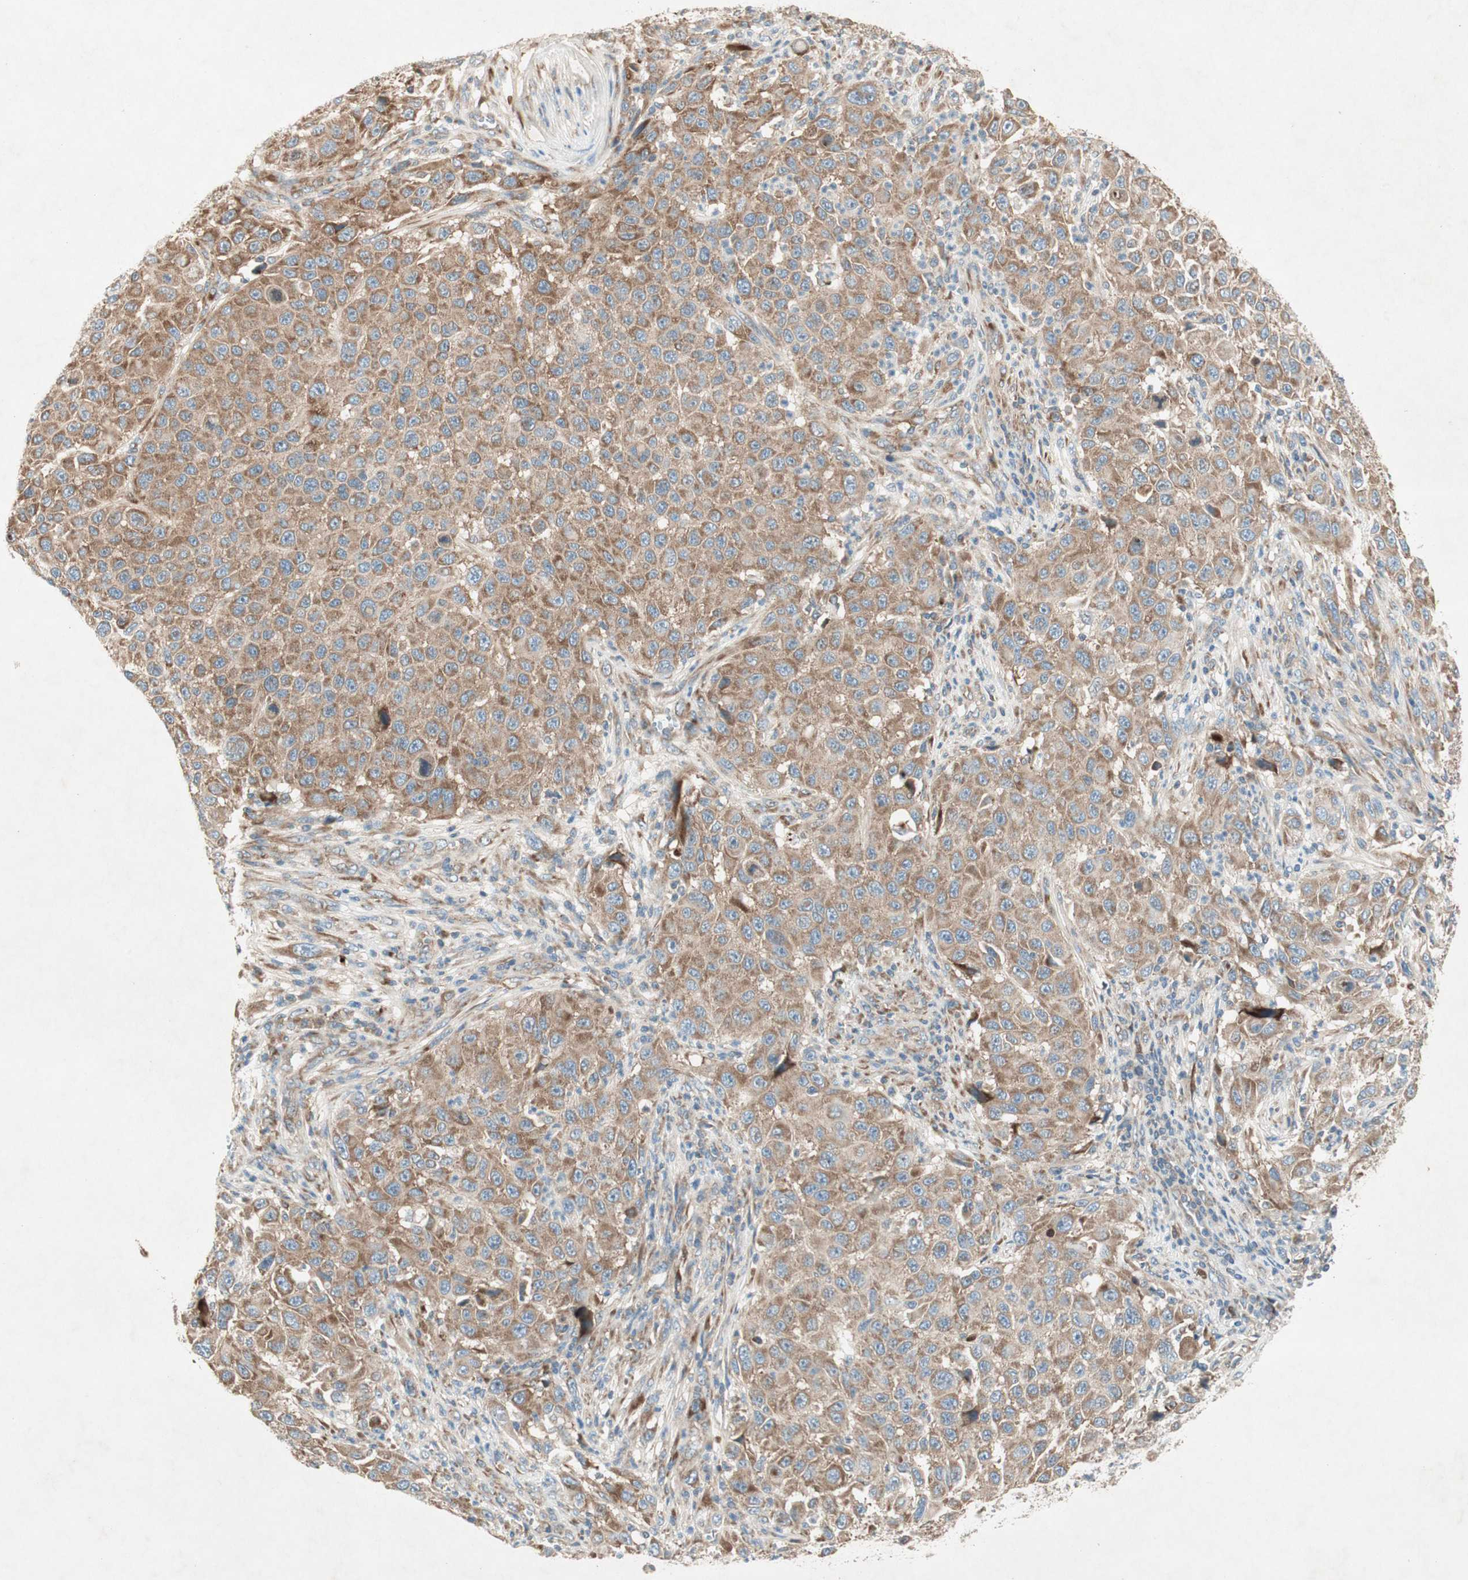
{"staining": {"intensity": "moderate", "quantity": ">75%", "location": "cytoplasmic/membranous"}, "tissue": "melanoma", "cell_type": "Tumor cells", "image_type": "cancer", "snomed": [{"axis": "morphology", "description": "Malignant melanoma, Metastatic site"}, {"axis": "topography", "description": "Lymph node"}], "caption": "Brown immunohistochemical staining in melanoma reveals moderate cytoplasmic/membranous expression in approximately >75% of tumor cells. (Brightfield microscopy of DAB IHC at high magnification).", "gene": "RPL23", "patient": {"sex": "male", "age": 61}}